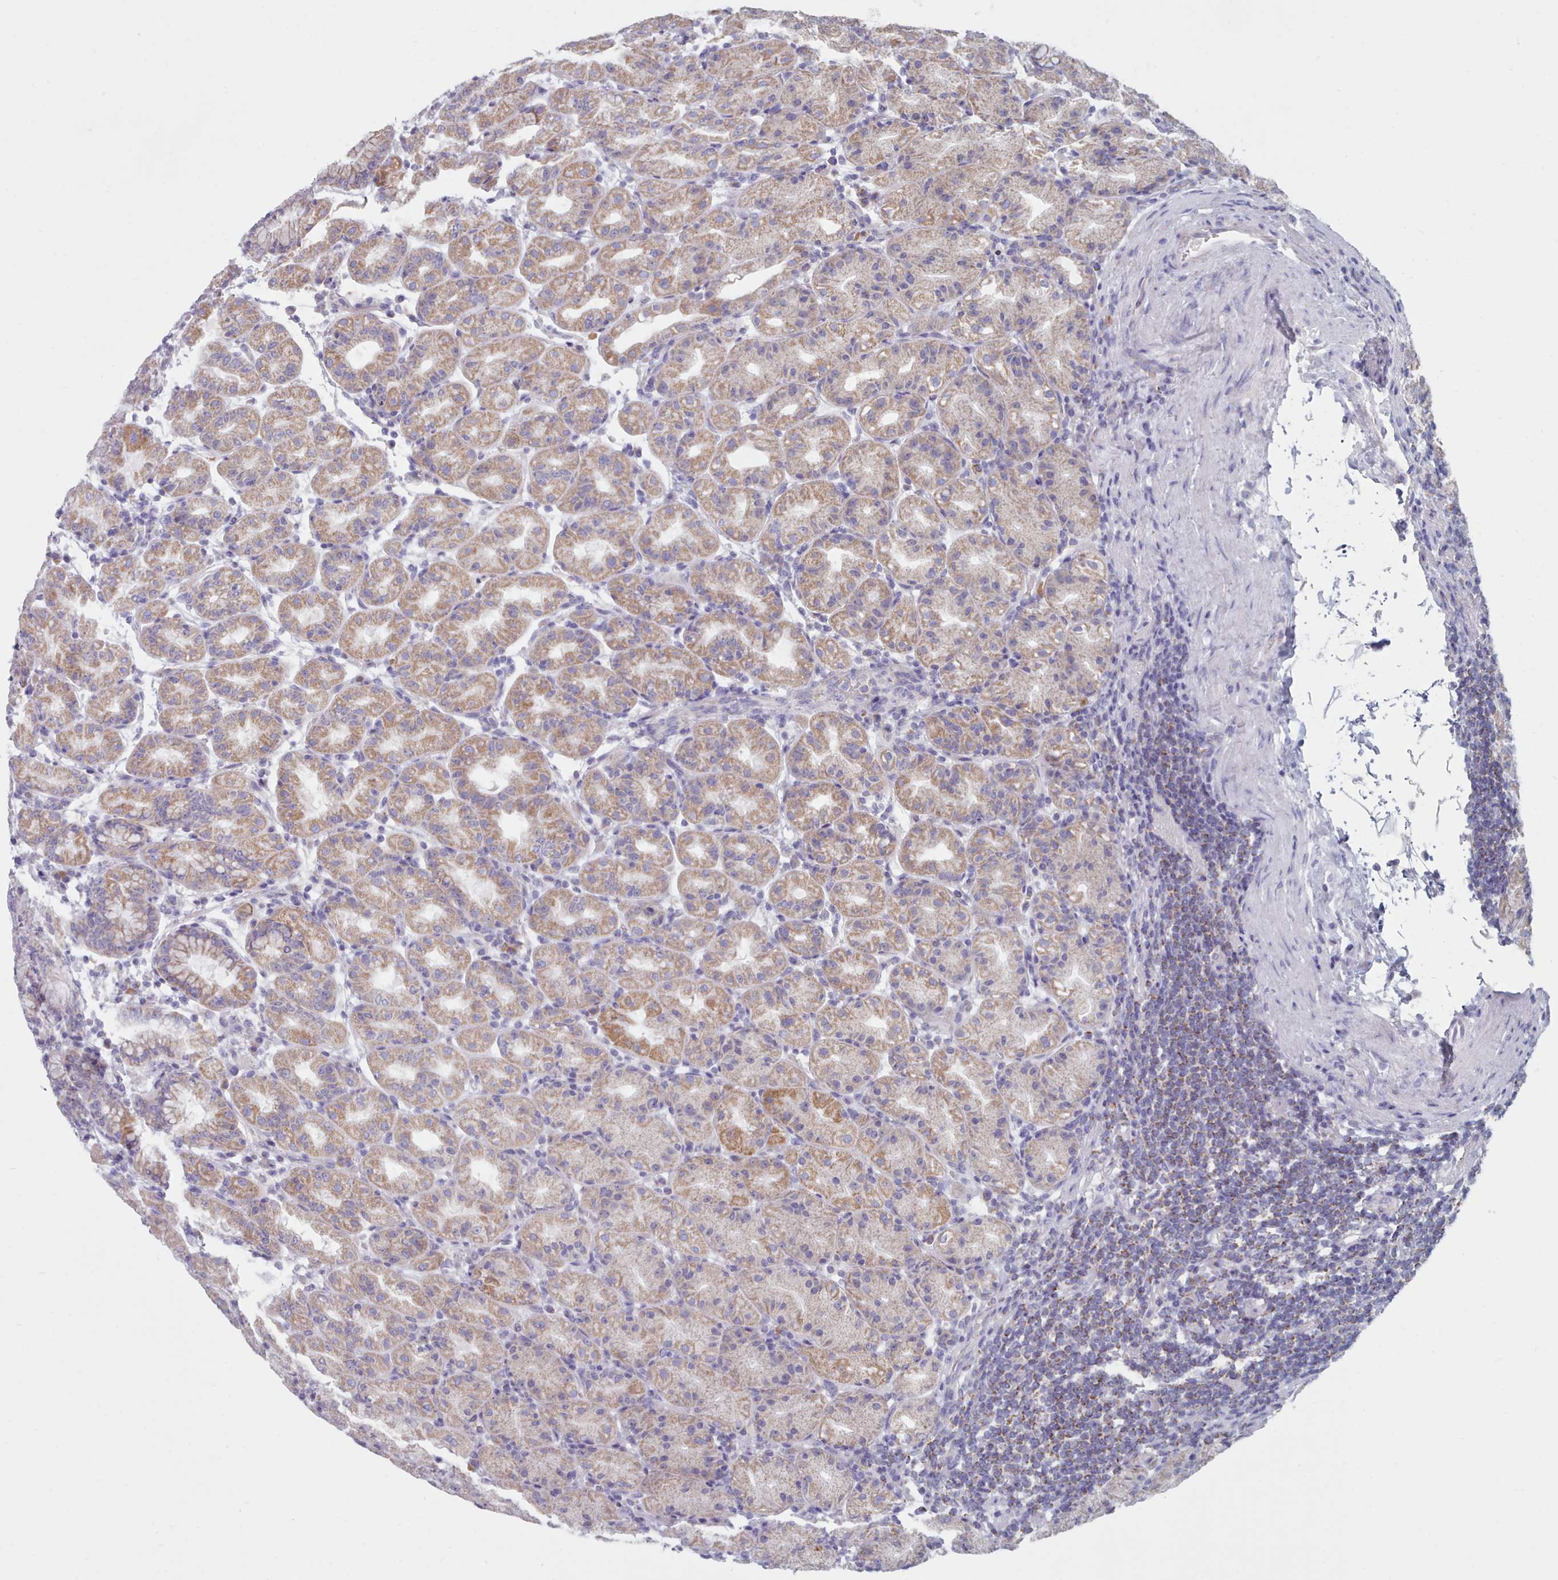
{"staining": {"intensity": "moderate", "quantity": "25%-75%", "location": "cytoplasmic/membranous"}, "tissue": "stomach", "cell_type": "Glandular cells", "image_type": "normal", "snomed": [{"axis": "morphology", "description": "Normal tissue, NOS"}, {"axis": "topography", "description": "Stomach"}], "caption": "Immunohistochemical staining of benign stomach reveals medium levels of moderate cytoplasmic/membranous staining in approximately 25%-75% of glandular cells. (DAB (3,3'-diaminobenzidine) IHC with brightfield microscopy, high magnification).", "gene": "HAO1", "patient": {"sex": "female", "age": 79}}